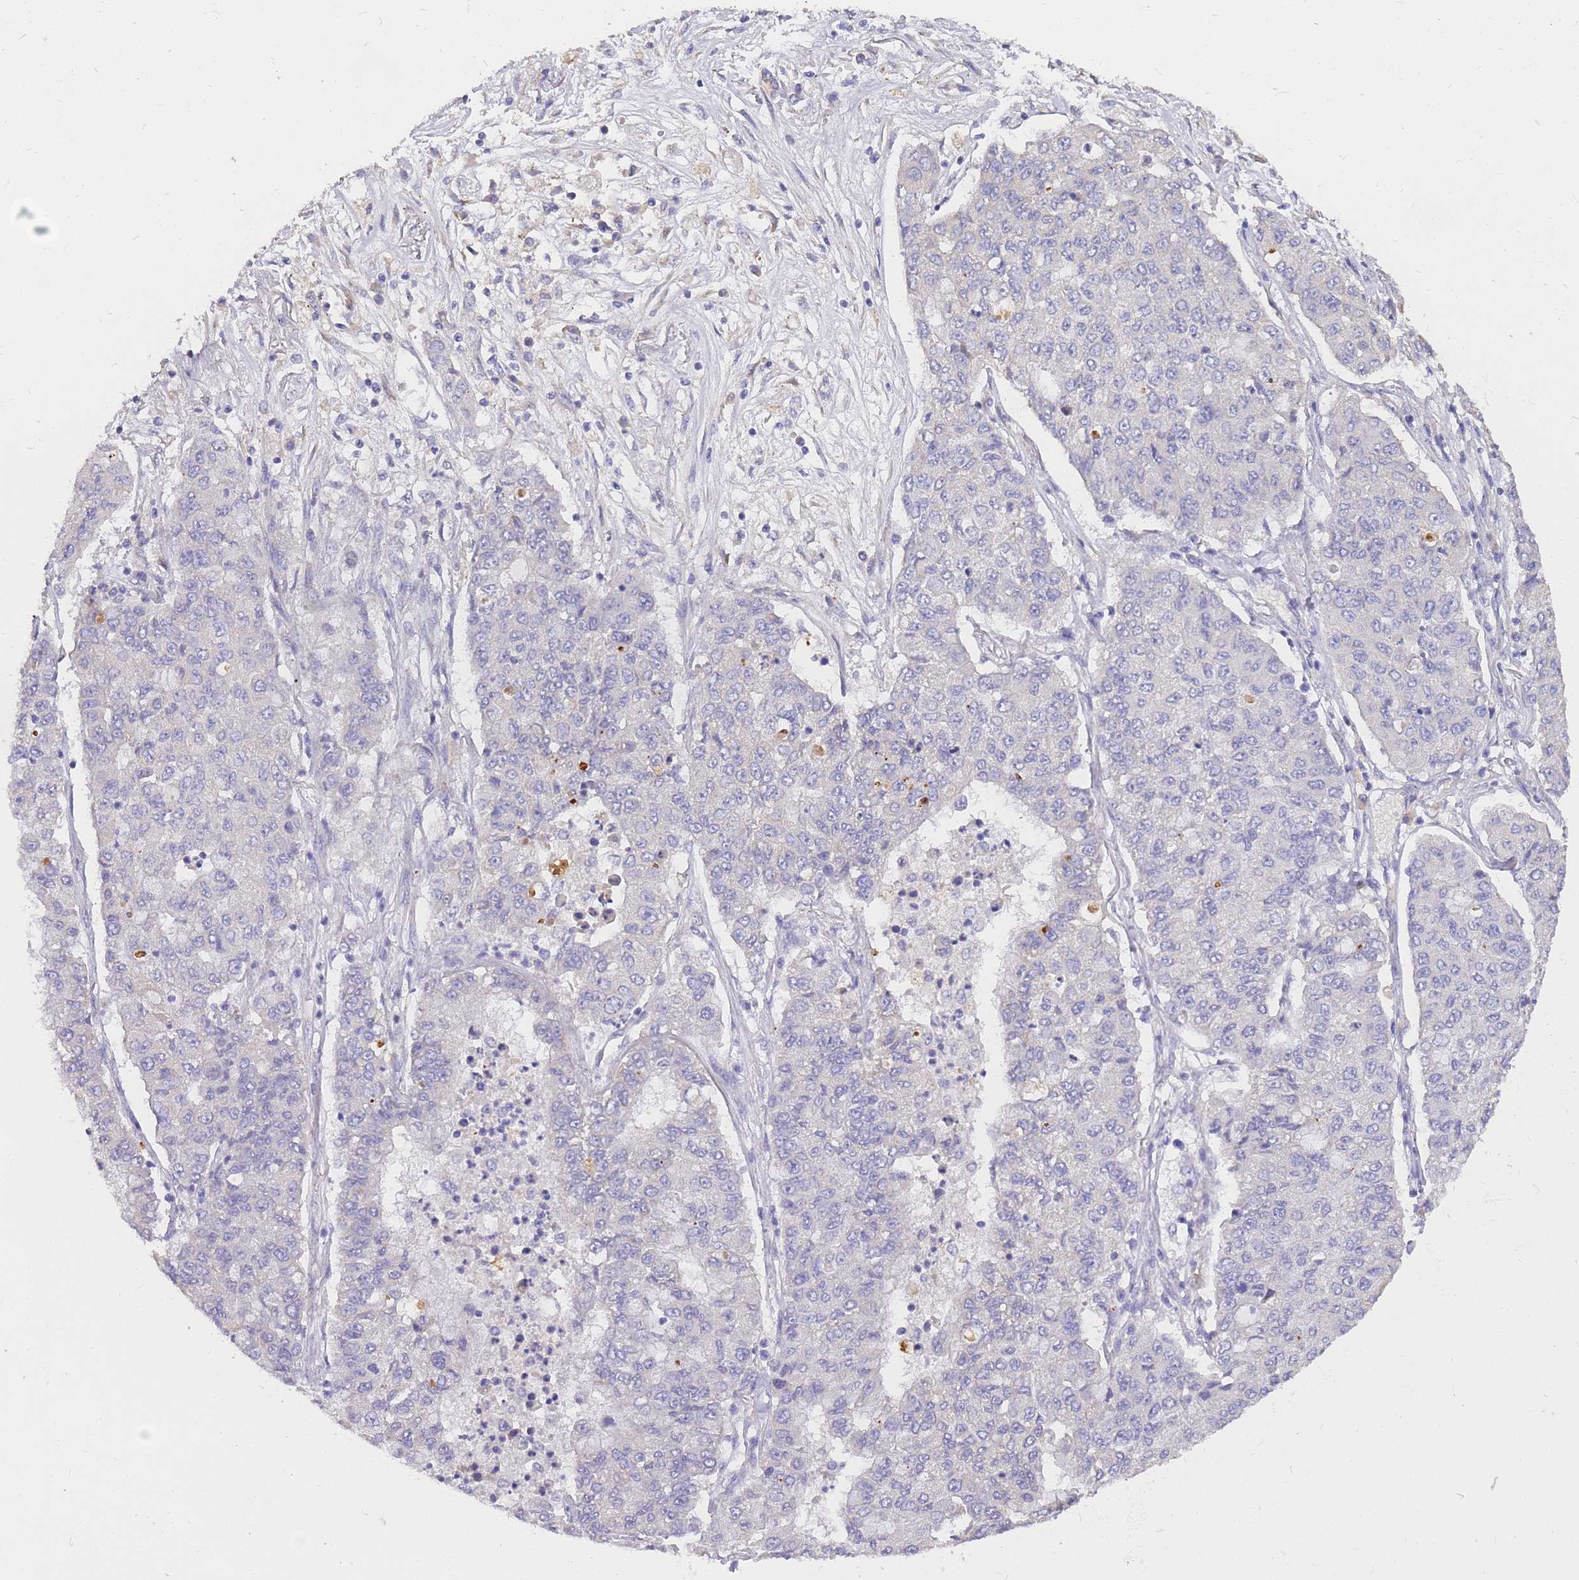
{"staining": {"intensity": "negative", "quantity": "none", "location": "none"}, "tissue": "lung cancer", "cell_type": "Tumor cells", "image_type": "cancer", "snomed": [{"axis": "morphology", "description": "Squamous cell carcinoma, NOS"}, {"axis": "topography", "description": "Lung"}], "caption": "This is an IHC photomicrograph of human lung cancer. There is no positivity in tumor cells.", "gene": "C2orf88", "patient": {"sex": "male", "age": 74}}